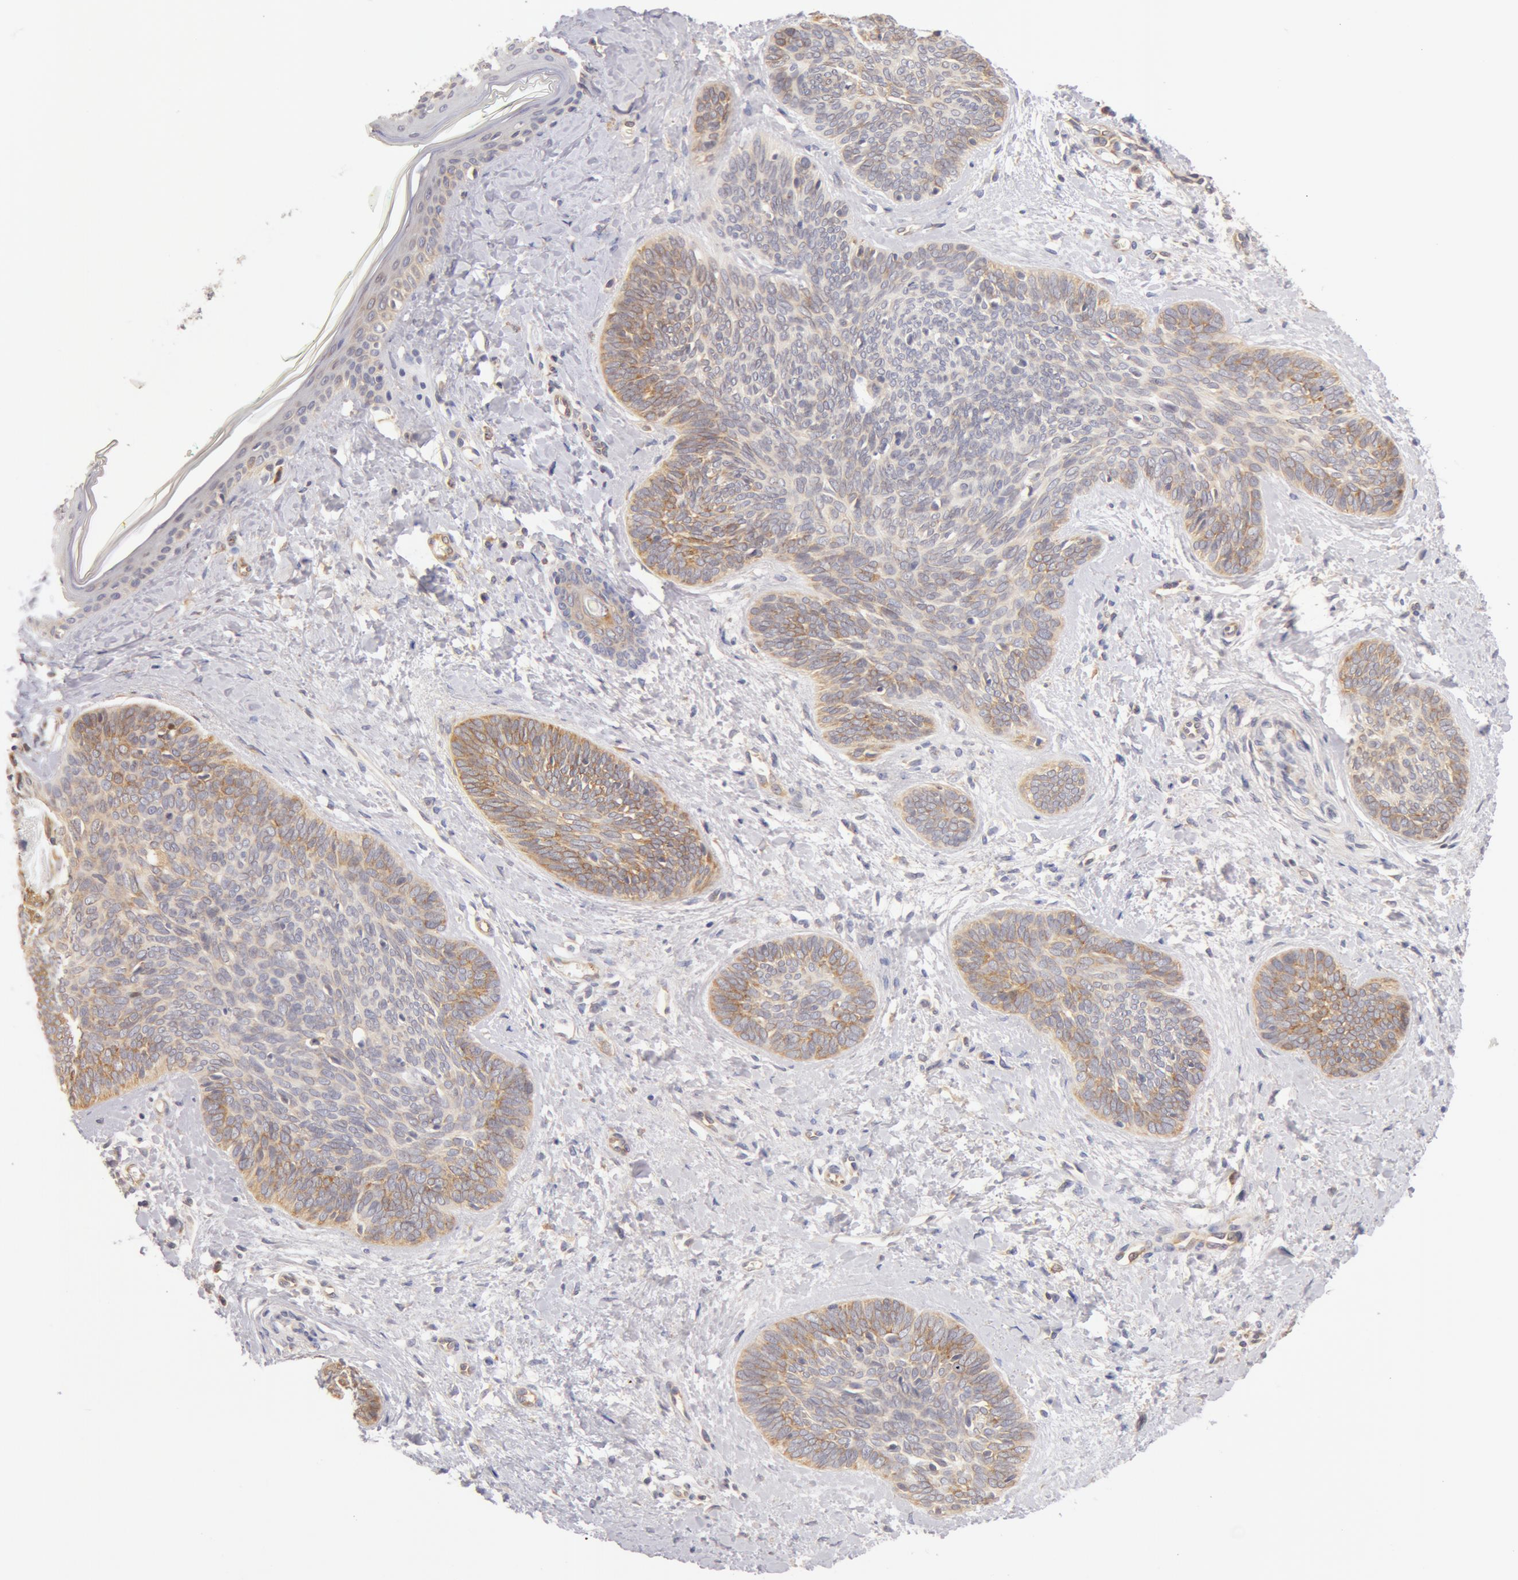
{"staining": {"intensity": "negative", "quantity": "none", "location": "none"}, "tissue": "skin cancer", "cell_type": "Tumor cells", "image_type": "cancer", "snomed": [{"axis": "morphology", "description": "Basal cell carcinoma"}, {"axis": "topography", "description": "Skin"}], "caption": "This is an immunohistochemistry photomicrograph of human skin cancer (basal cell carcinoma). There is no expression in tumor cells.", "gene": "DDX3Y", "patient": {"sex": "female", "age": 81}}